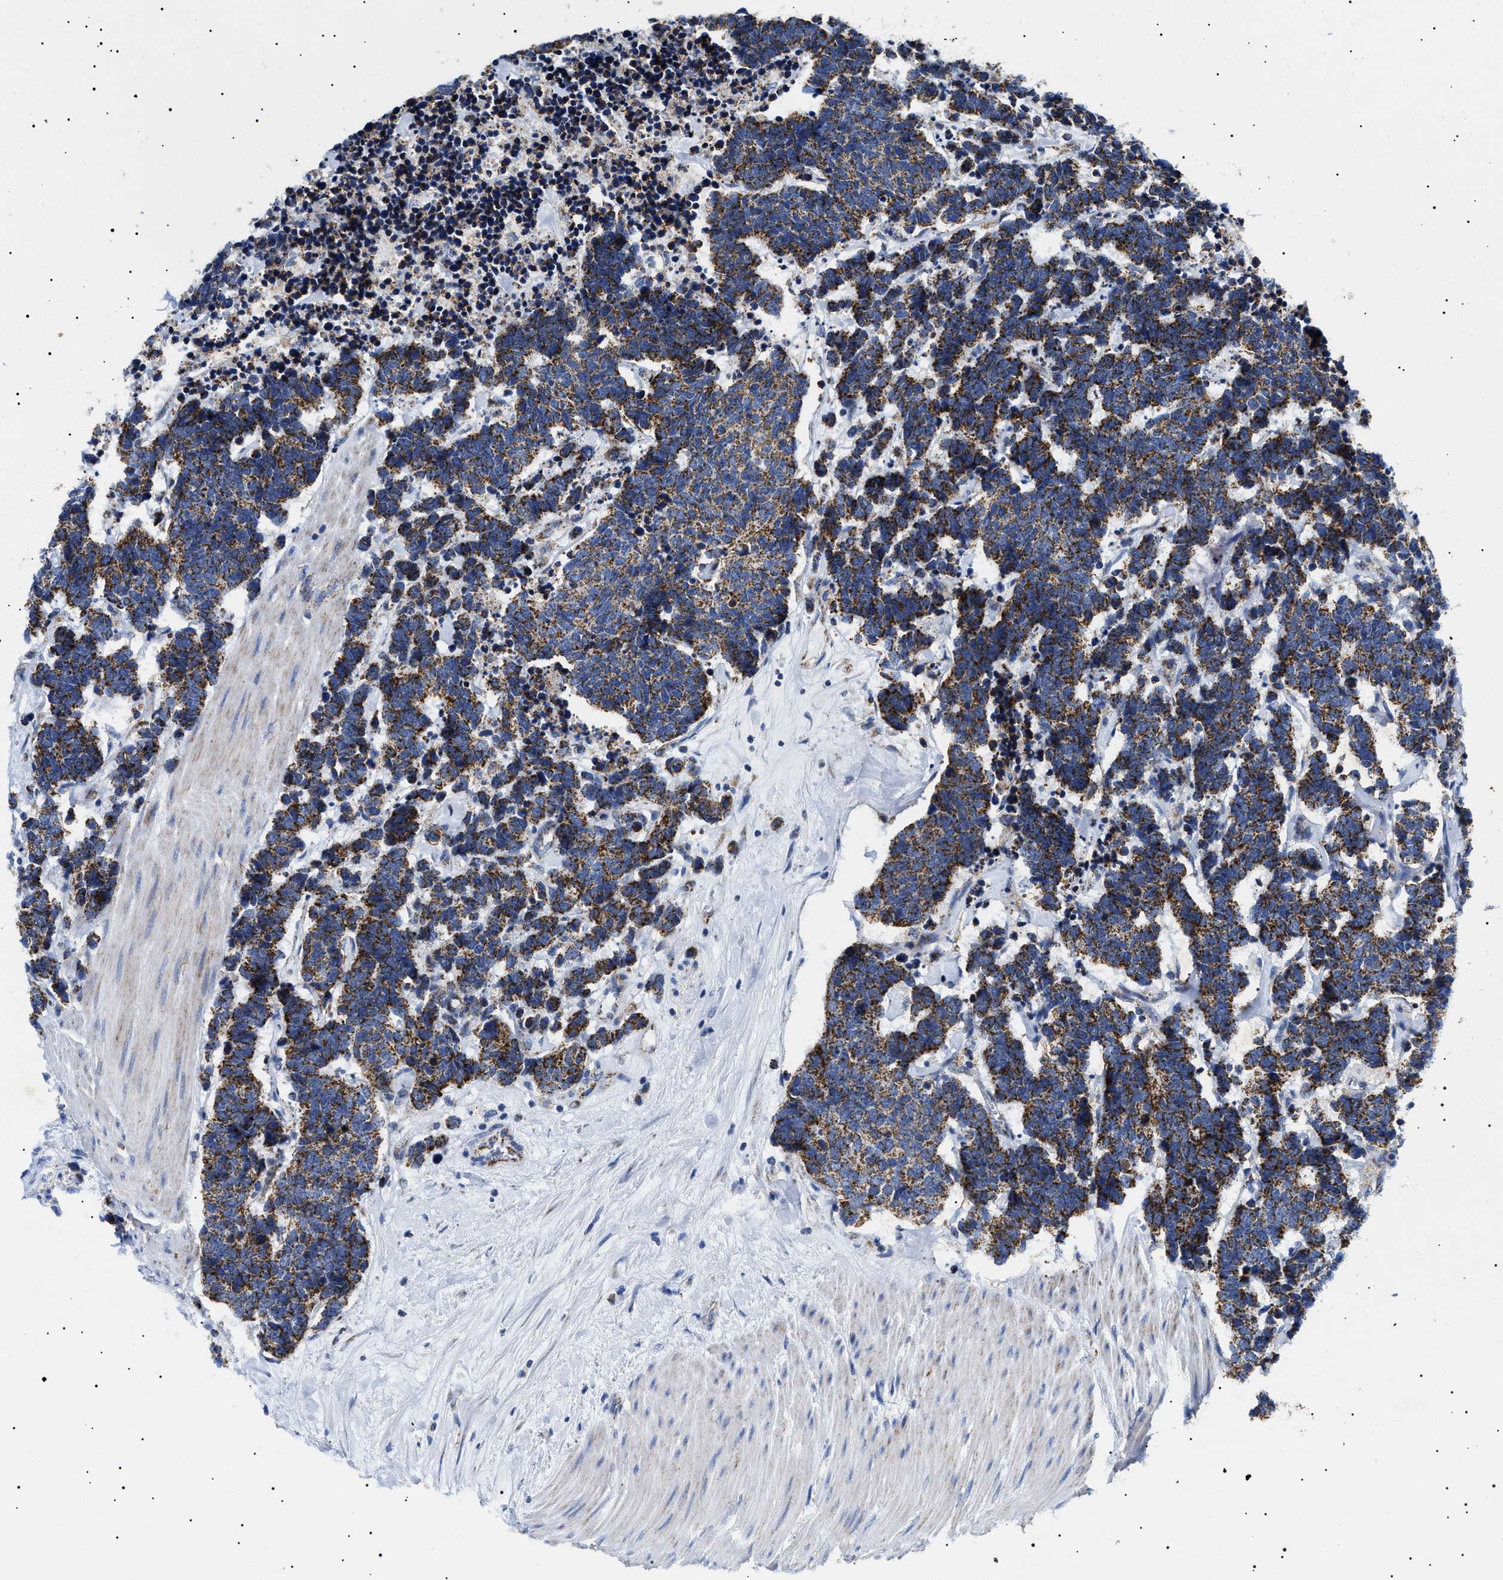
{"staining": {"intensity": "strong", "quantity": ">75%", "location": "cytoplasmic/membranous"}, "tissue": "carcinoid", "cell_type": "Tumor cells", "image_type": "cancer", "snomed": [{"axis": "morphology", "description": "Carcinoma, NOS"}, {"axis": "morphology", "description": "Carcinoid, malignant, NOS"}, {"axis": "topography", "description": "Urinary bladder"}], "caption": "Carcinoid was stained to show a protein in brown. There is high levels of strong cytoplasmic/membranous staining in approximately >75% of tumor cells.", "gene": "CHRDL2", "patient": {"sex": "male", "age": 57}}